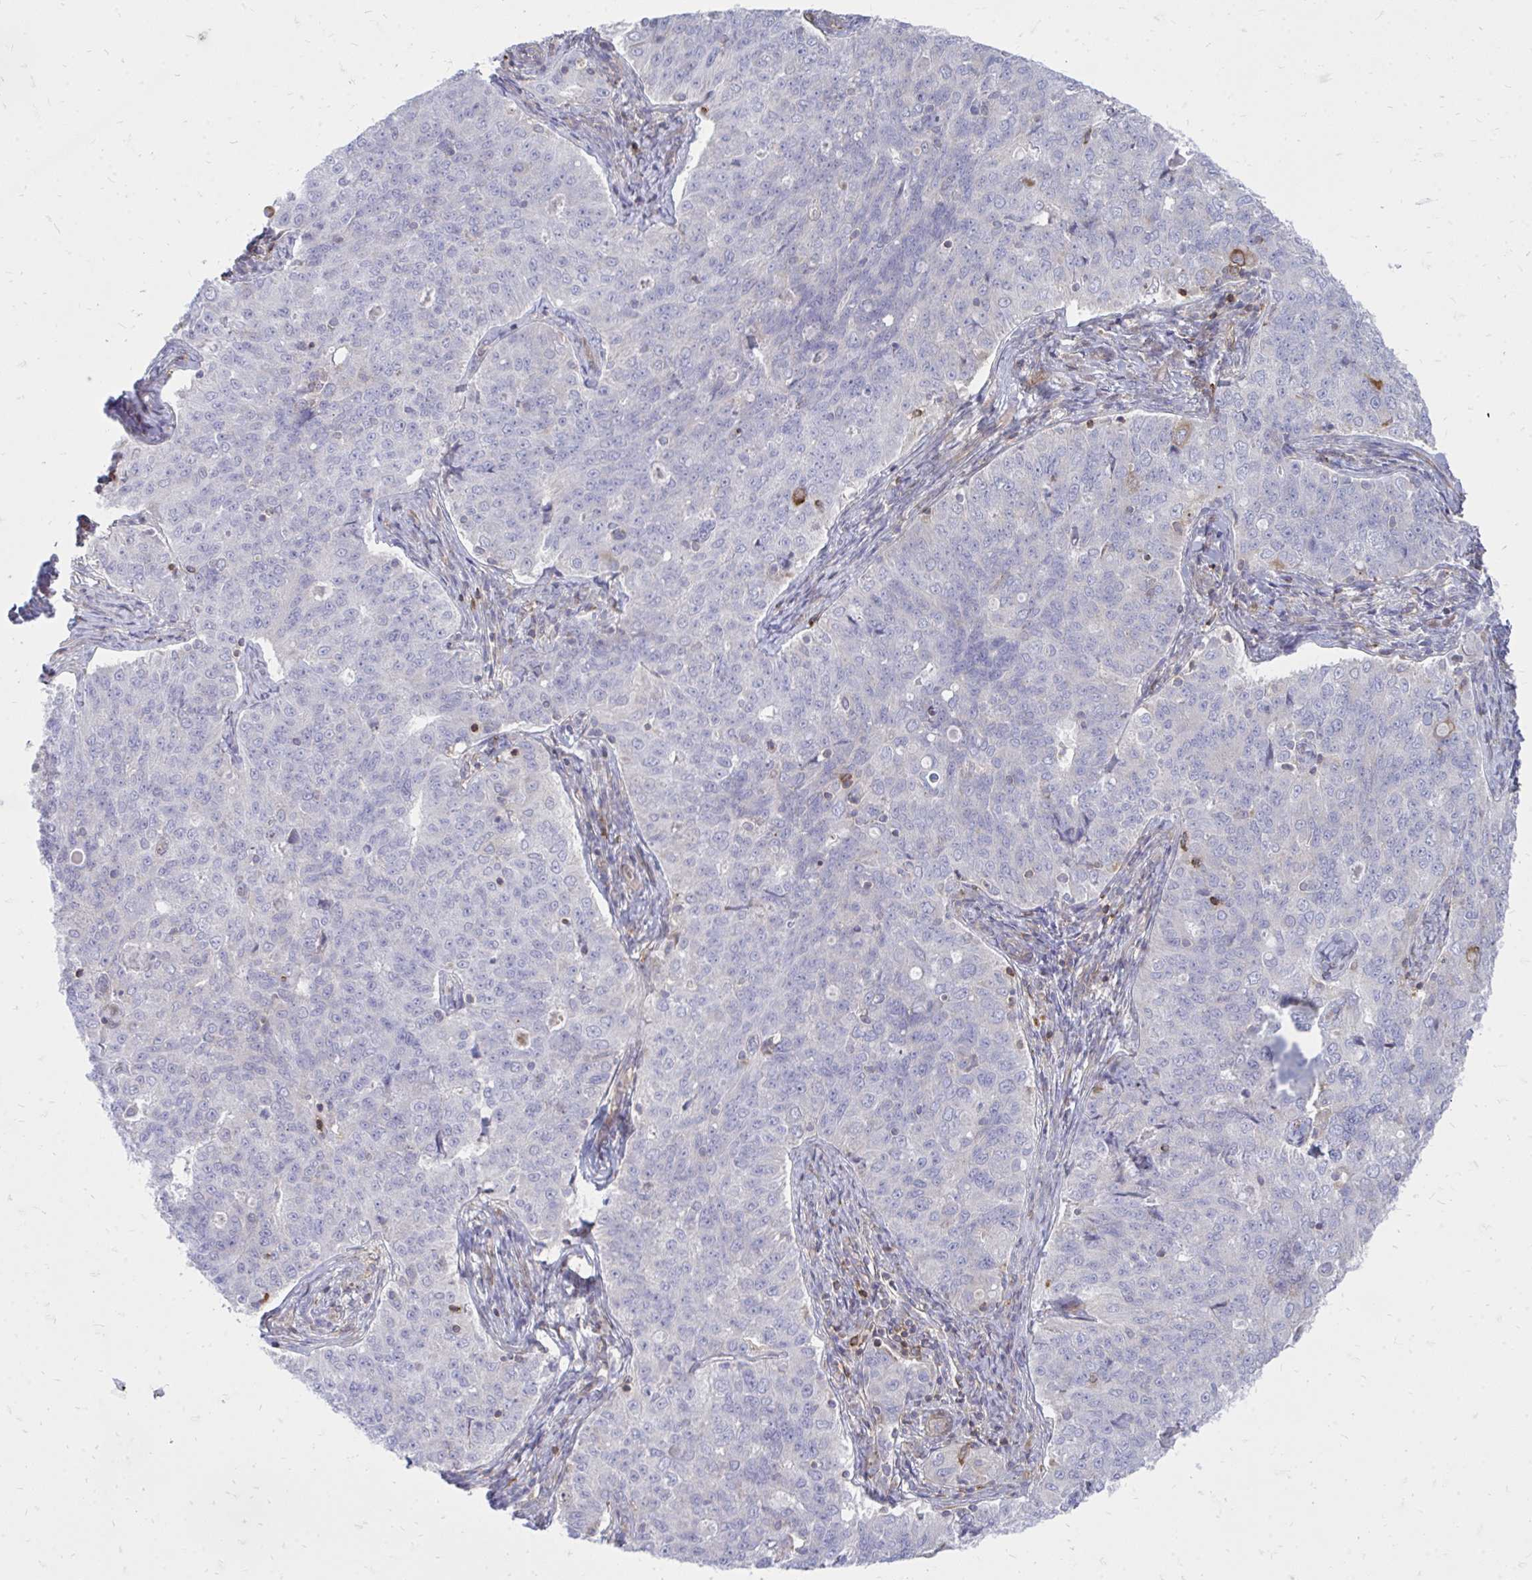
{"staining": {"intensity": "negative", "quantity": "none", "location": "none"}, "tissue": "endometrial cancer", "cell_type": "Tumor cells", "image_type": "cancer", "snomed": [{"axis": "morphology", "description": "Adenocarcinoma, NOS"}, {"axis": "topography", "description": "Endometrium"}], "caption": "Endometrial cancer was stained to show a protein in brown. There is no significant staining in tumor cells.", "gene": "ASAP1", "patient": {"sex": "female", "age": 43}}